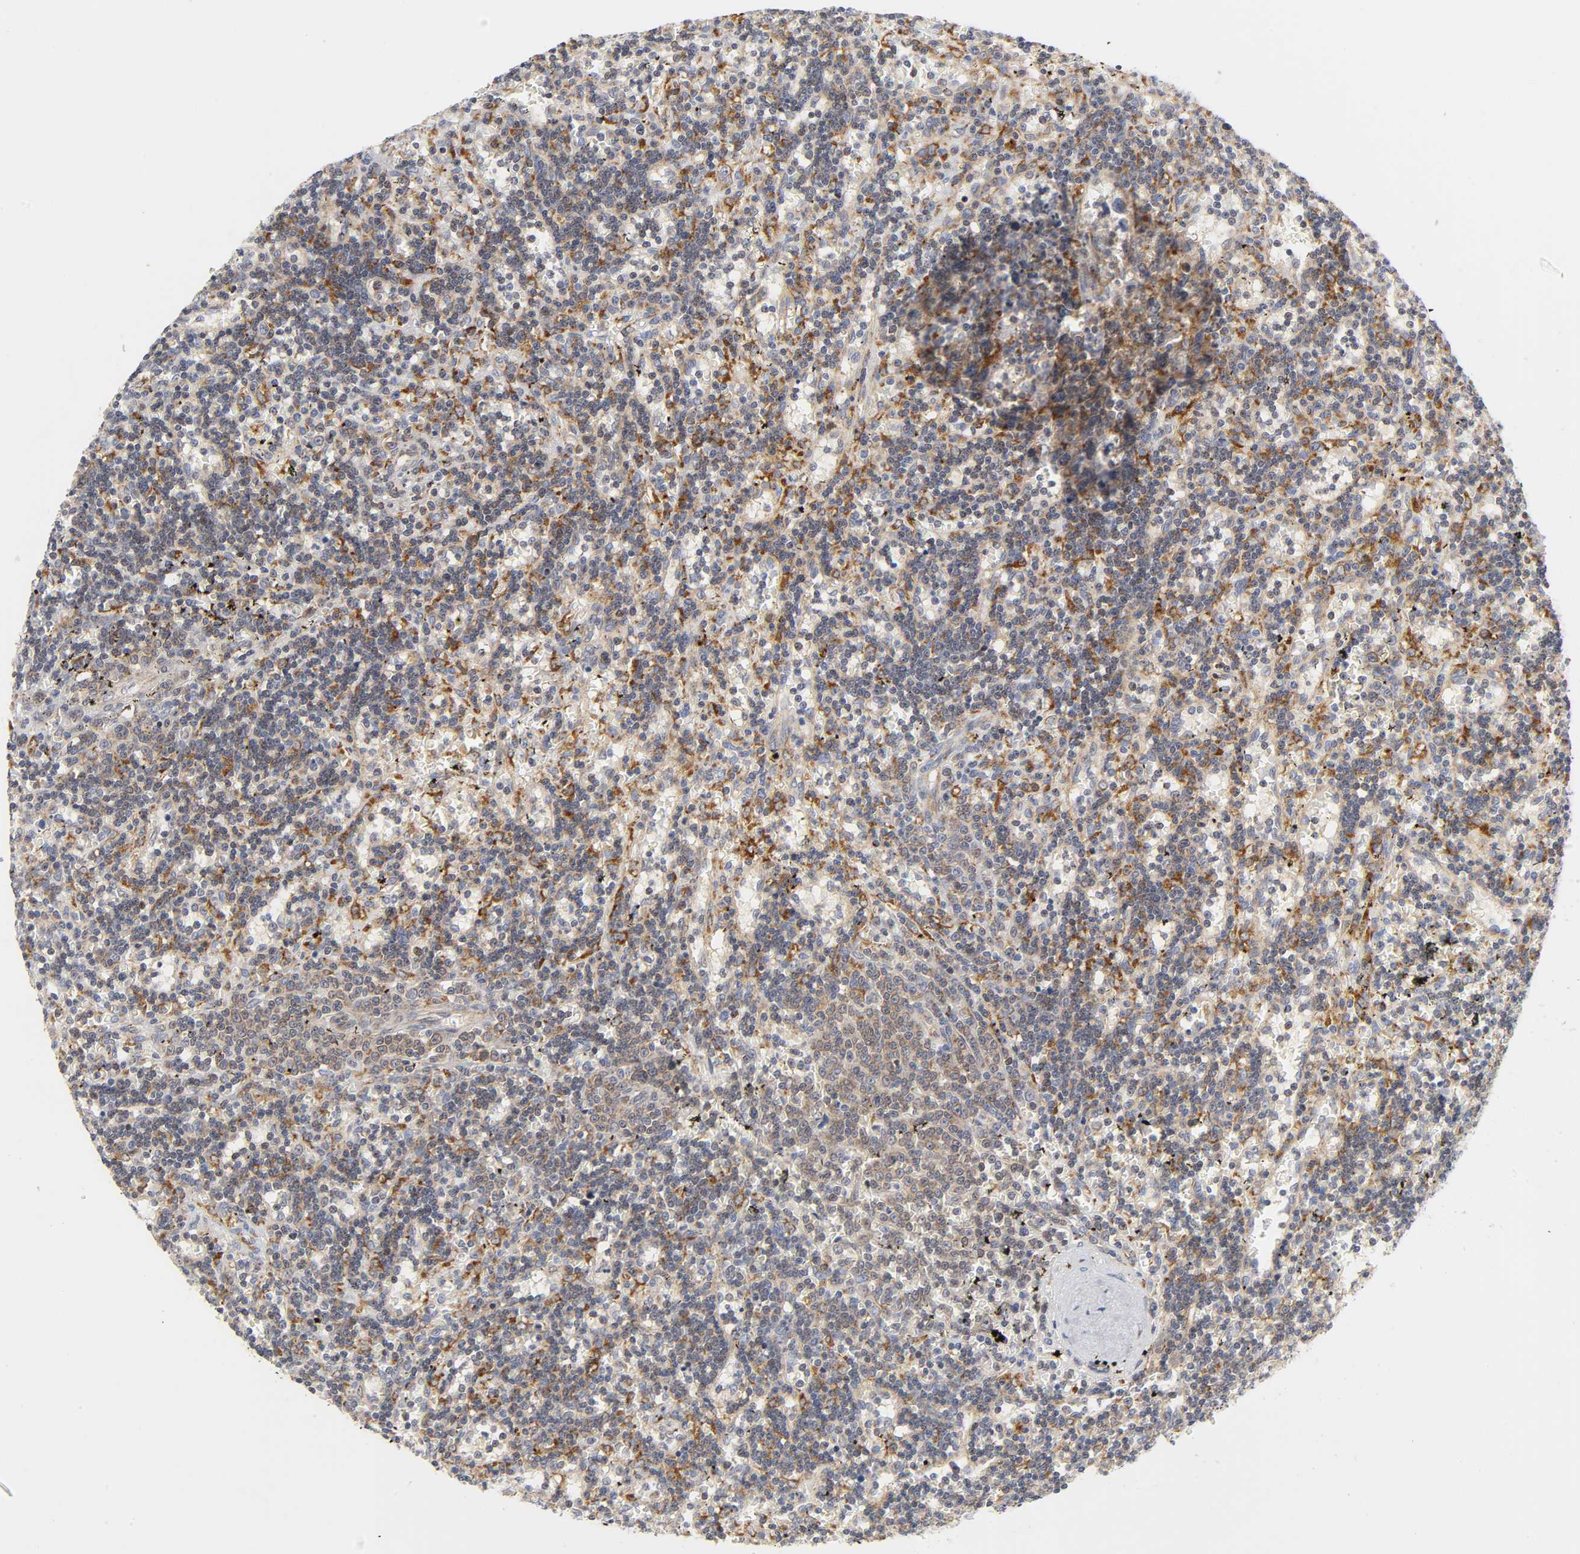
{"staining": {"intensity": "weak", "quantity": "25%-75%", "location": "cytoplasmic/membranous"}, "tissue": "lymphoma", "cell_type": "Tumor cells", "image_type": "cancer", "snomed": [{"axis": "morphology", "description": "Malignant lymphoma, non-Hodgkin's type, Low grade"}, {"axis": "topography", "description": "Spleen"}], "caption": "An immunohistochemistry (IHC) image of neoplastic tissue is shown. Protein staining in brown labels weak cytoplasmic/membranous positivity in lymphoma within tumor cells.", "gene": "BAX", "patient": {"sex": "male", "age": 60}}